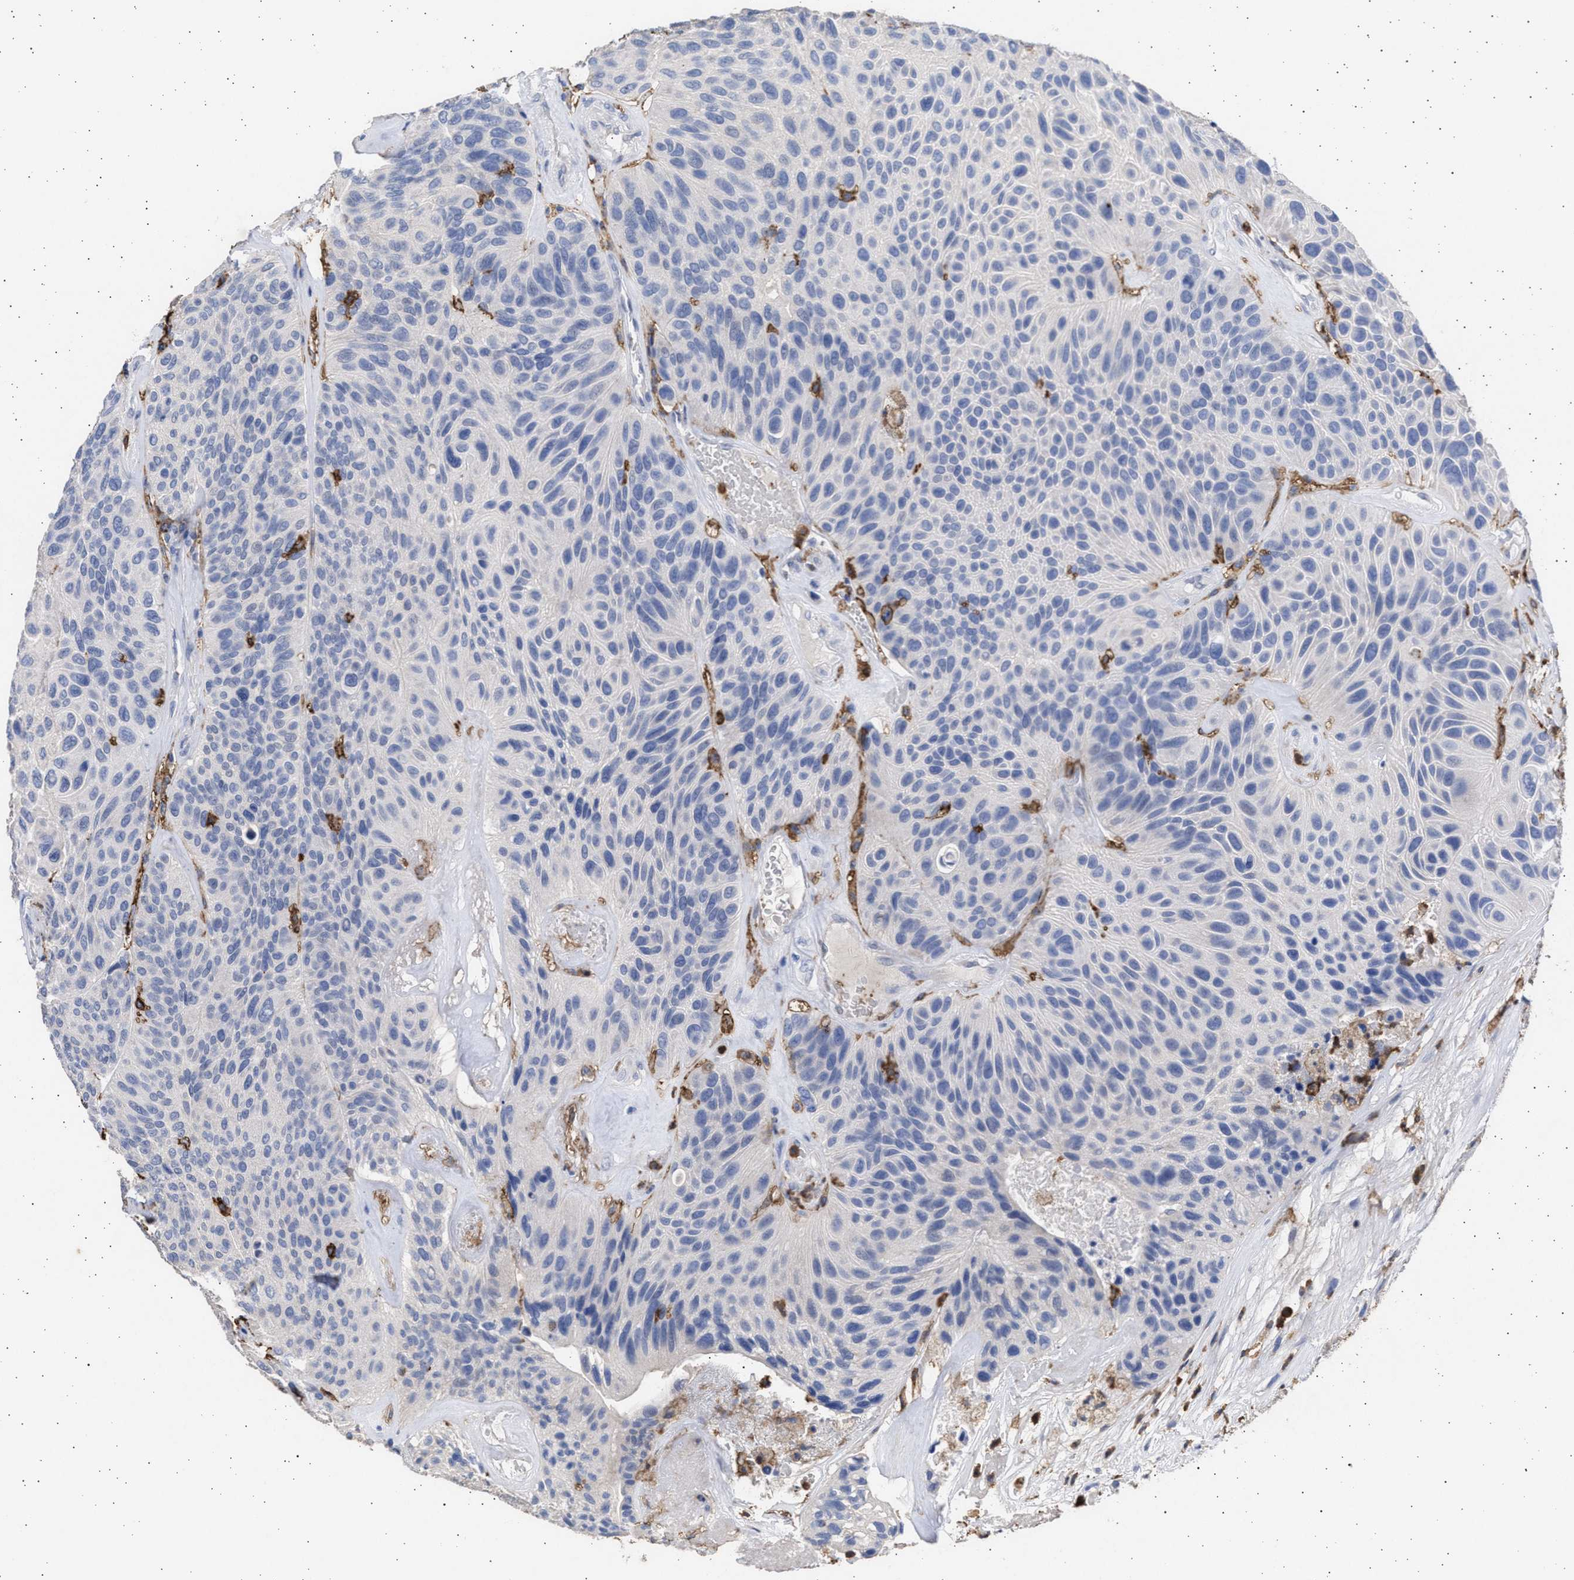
{"staining": {"intensity": "negative", "quantity": "none", "location": "none"}, "tissue": "urothelial cancer", "cell_type": "Tumor cells", "image_type": "cancer", "snomed": [{"axis": "morphology", "description": "Urothelial carcinoma, High grade"}, {"axis": "topography", "description": "Urinary bladder"}], "caption": "IHC image of neoplastic tissue: human urothelial cancer stained with DAB demonstrates no significant protein positivity in tumor cells.", "gene": "FCER1A", "patient": {"sex": "male", "age": 66}}